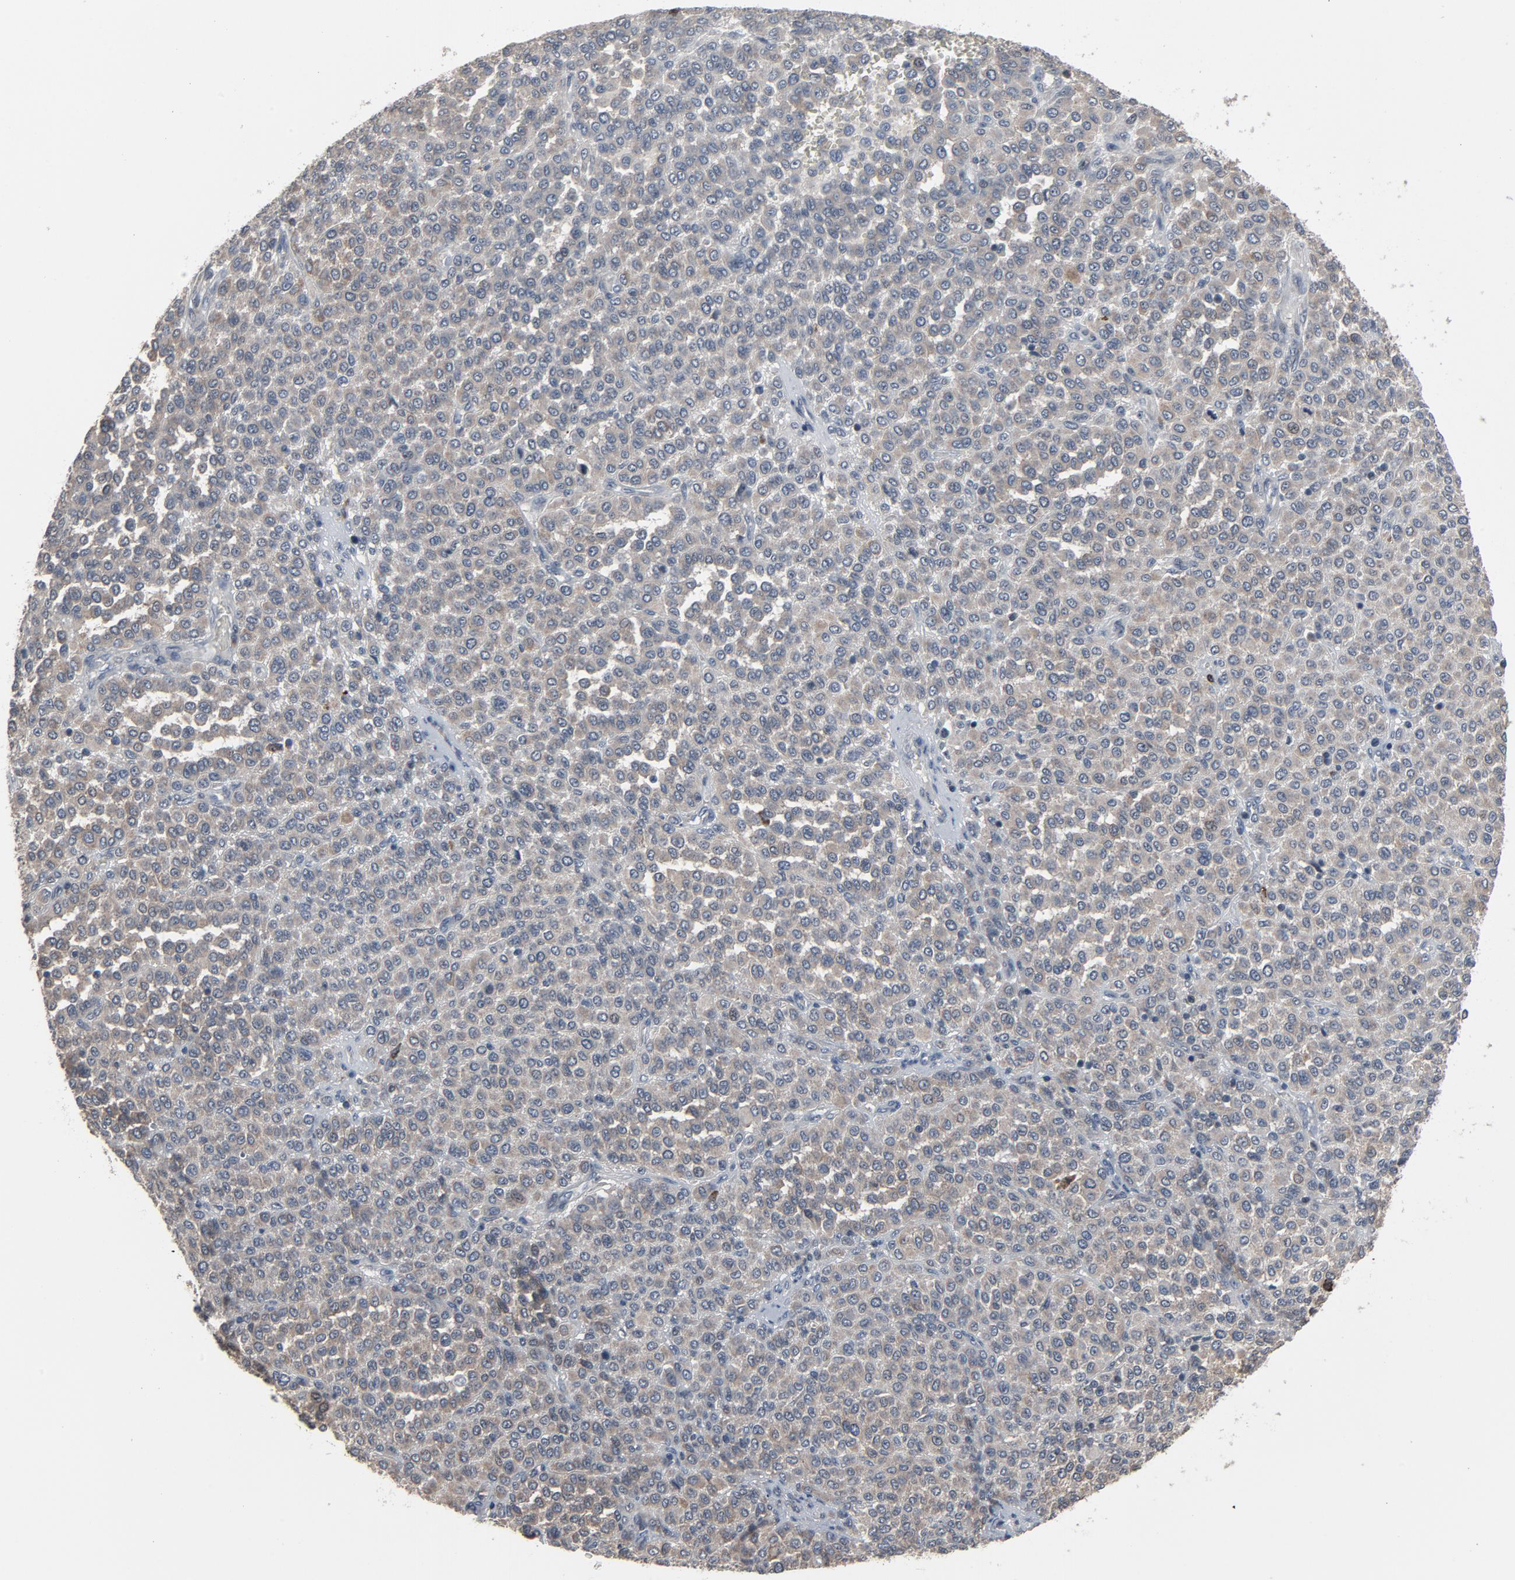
{"staining": {"intensity": "negative", "quantity": "none", "location": "none"}, "tissue": "melanoma", "cell_type": "Tumor cells", "image_type": "cancer", "snomed": [{"axis": "morphology", "description": "Malignant melanoma, Metastatic site"}, {"axis": "topography", "description": "Pancreas"}], "caption": "The histopathology image demonstrates no staining of tumor cells in malignant melanoma (metastatic site). The staining was performed using DAB to visualize the protein expression in brown, while the nuclei were stained in blue with hematoxylin (Magnification: 20x).", "gene": "PDZD4", "patient": {"sex": "female", "age": 30}}